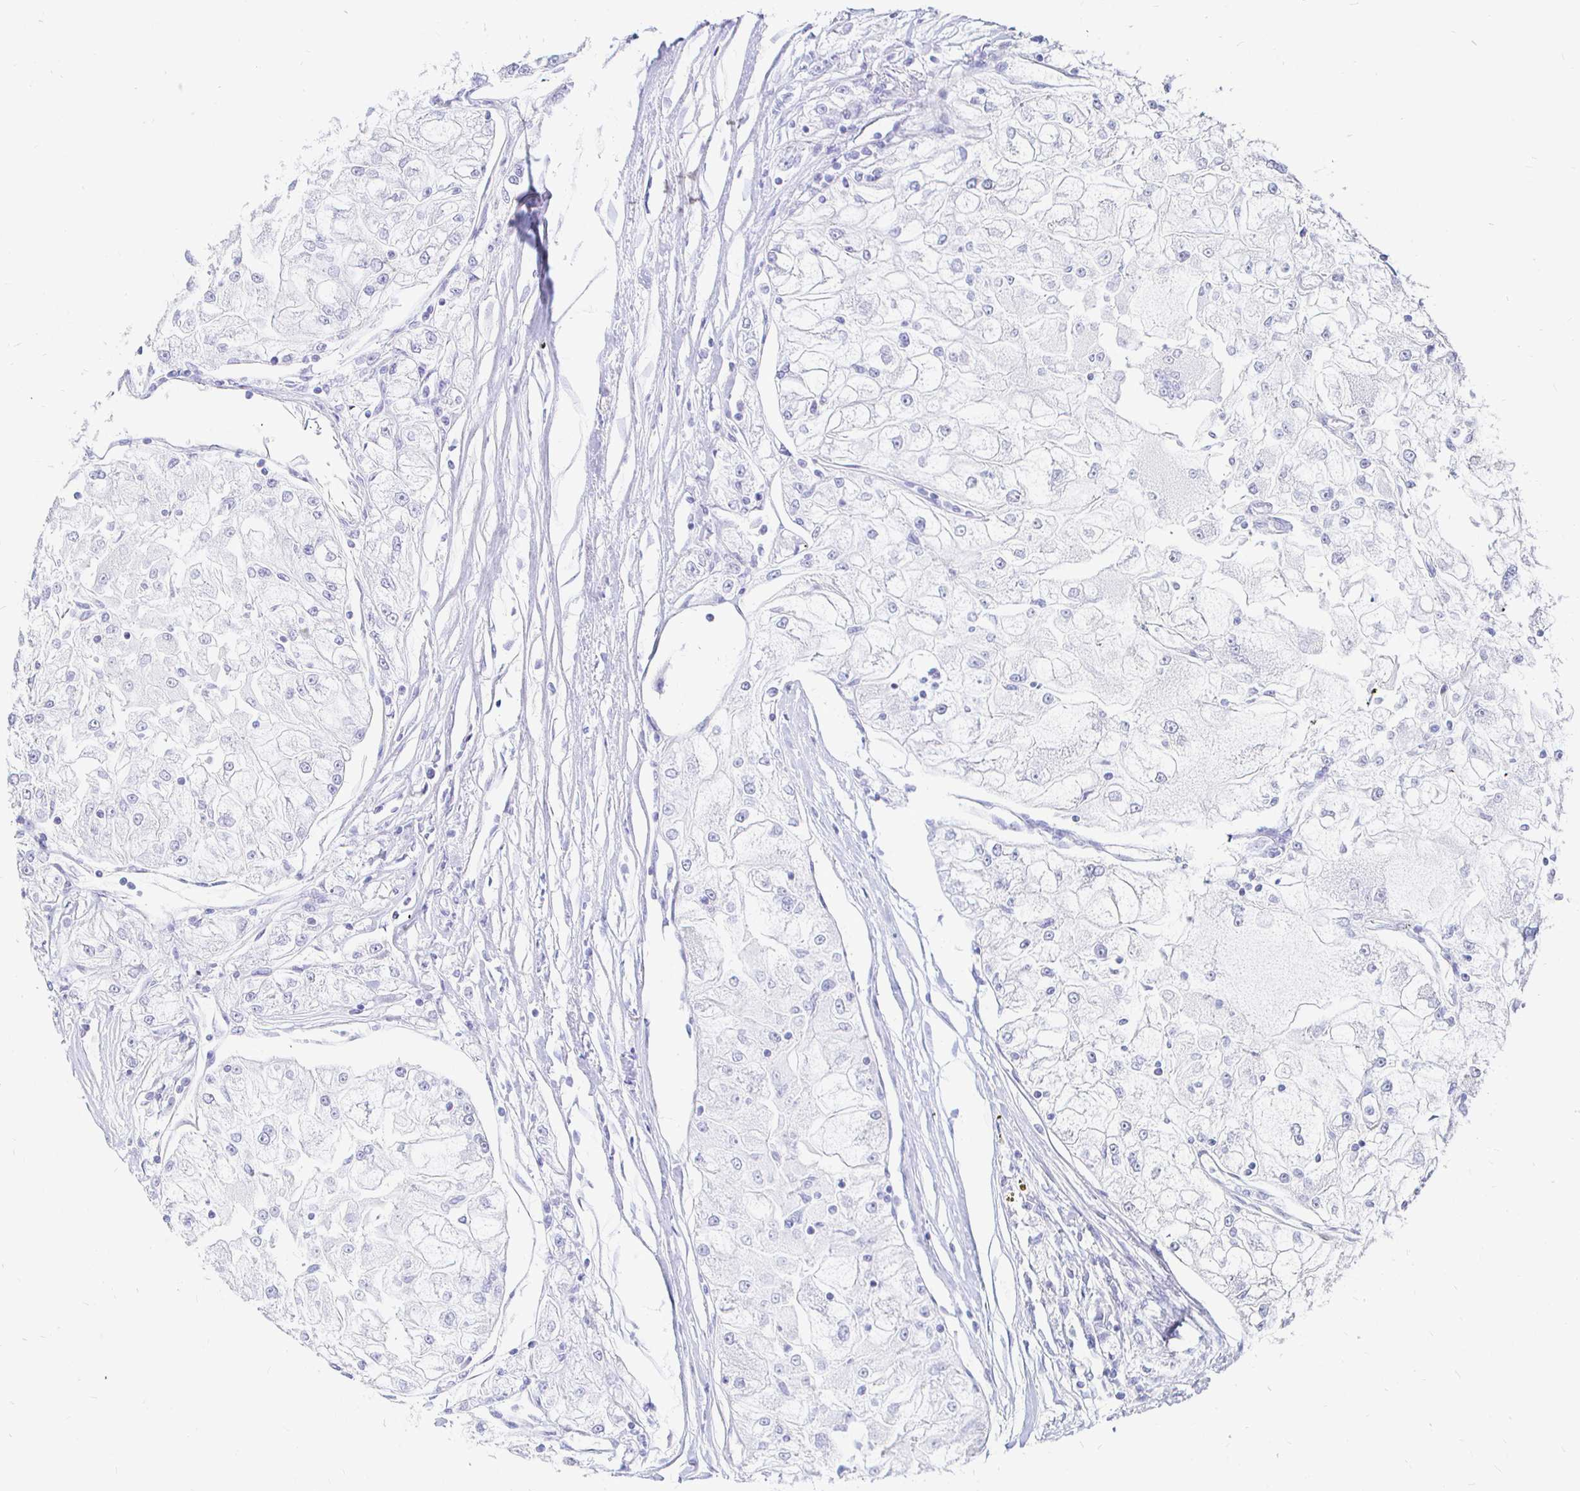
{"staining": {"intensity": "negative", "quantity": "none", "location": "none"}, "tissue": "renal cancer", "cell_type": "Tumor cells", "image_type": "cancer", "snomed": [{"axis": "morphology", "description": "Adenocarcinoma, NOS"}, {"axis": "topography", "description": "Kidney"}], "caption": "A photomicrograph of adenocarcinoma (renal) stained for a protein displays no brown staining in tumor cells.", "gene": "CR2", "patient": {"sex": "female", "age": 72}}